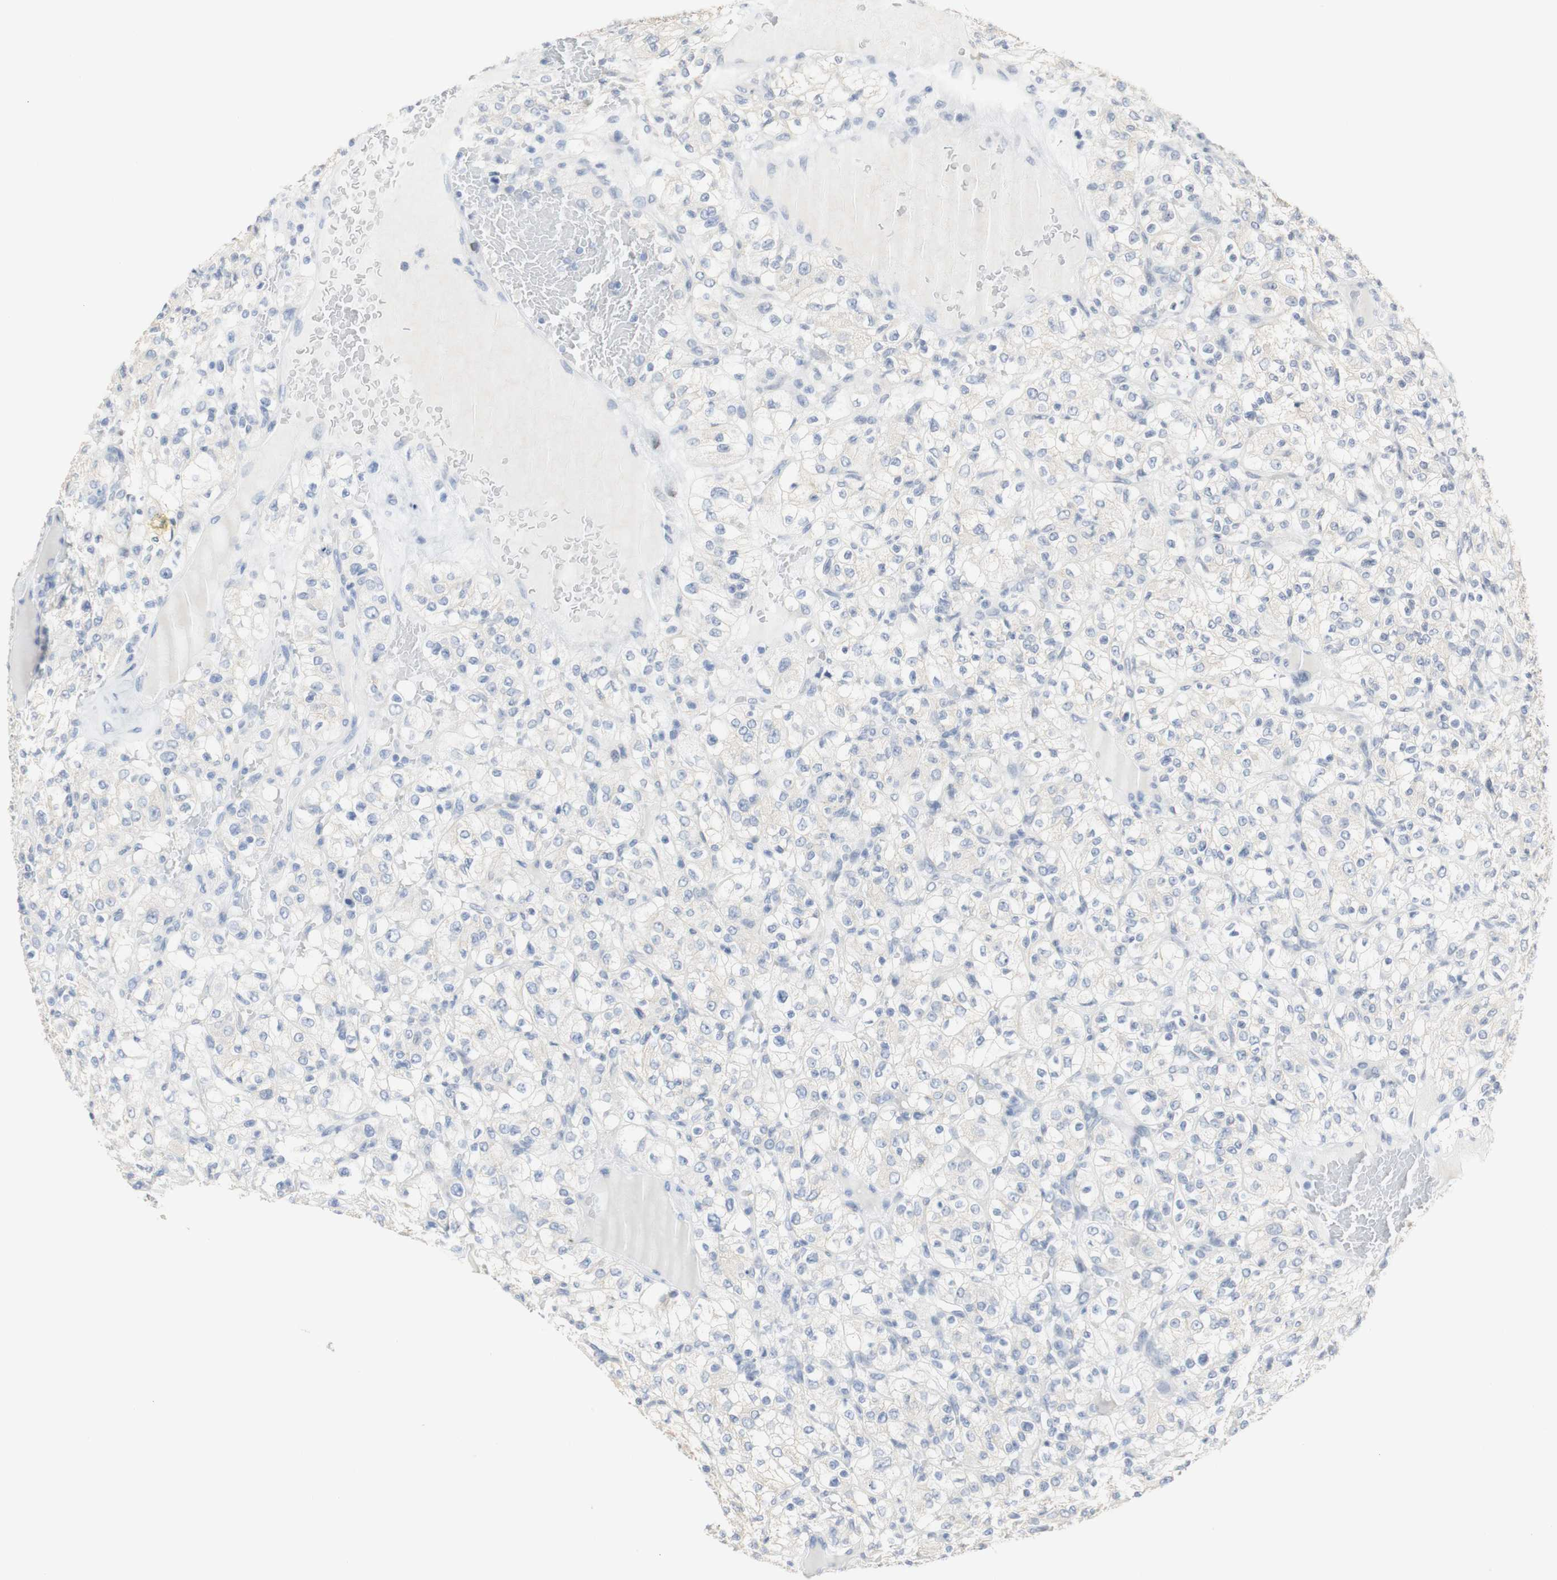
{"staining": {"intensity": "negative", "quantity": "none", "location": "none"}, "tissue": "renal cancer", "cell_type": "Tumor cells", "image_type": "cancer", "snomed": [{"axis": "morphology", "description": "Normal tissue, NOS"}, {"axis": "morphology", "description": "Adenocarcinoma, NOS"}, {"axis": "topography", "description": "Kidney"}], "caption": "High magnification brightfield microscopy of renal cancer stained with DAB (3,3'-diaminobenzidine) (brown) and counterstained with hematoxylin (blue): tumor cells show no significant positivity. Nuclei are stained in blue.", "gene": "DSC2", "patient": {"sex": "female", "age": 72}}